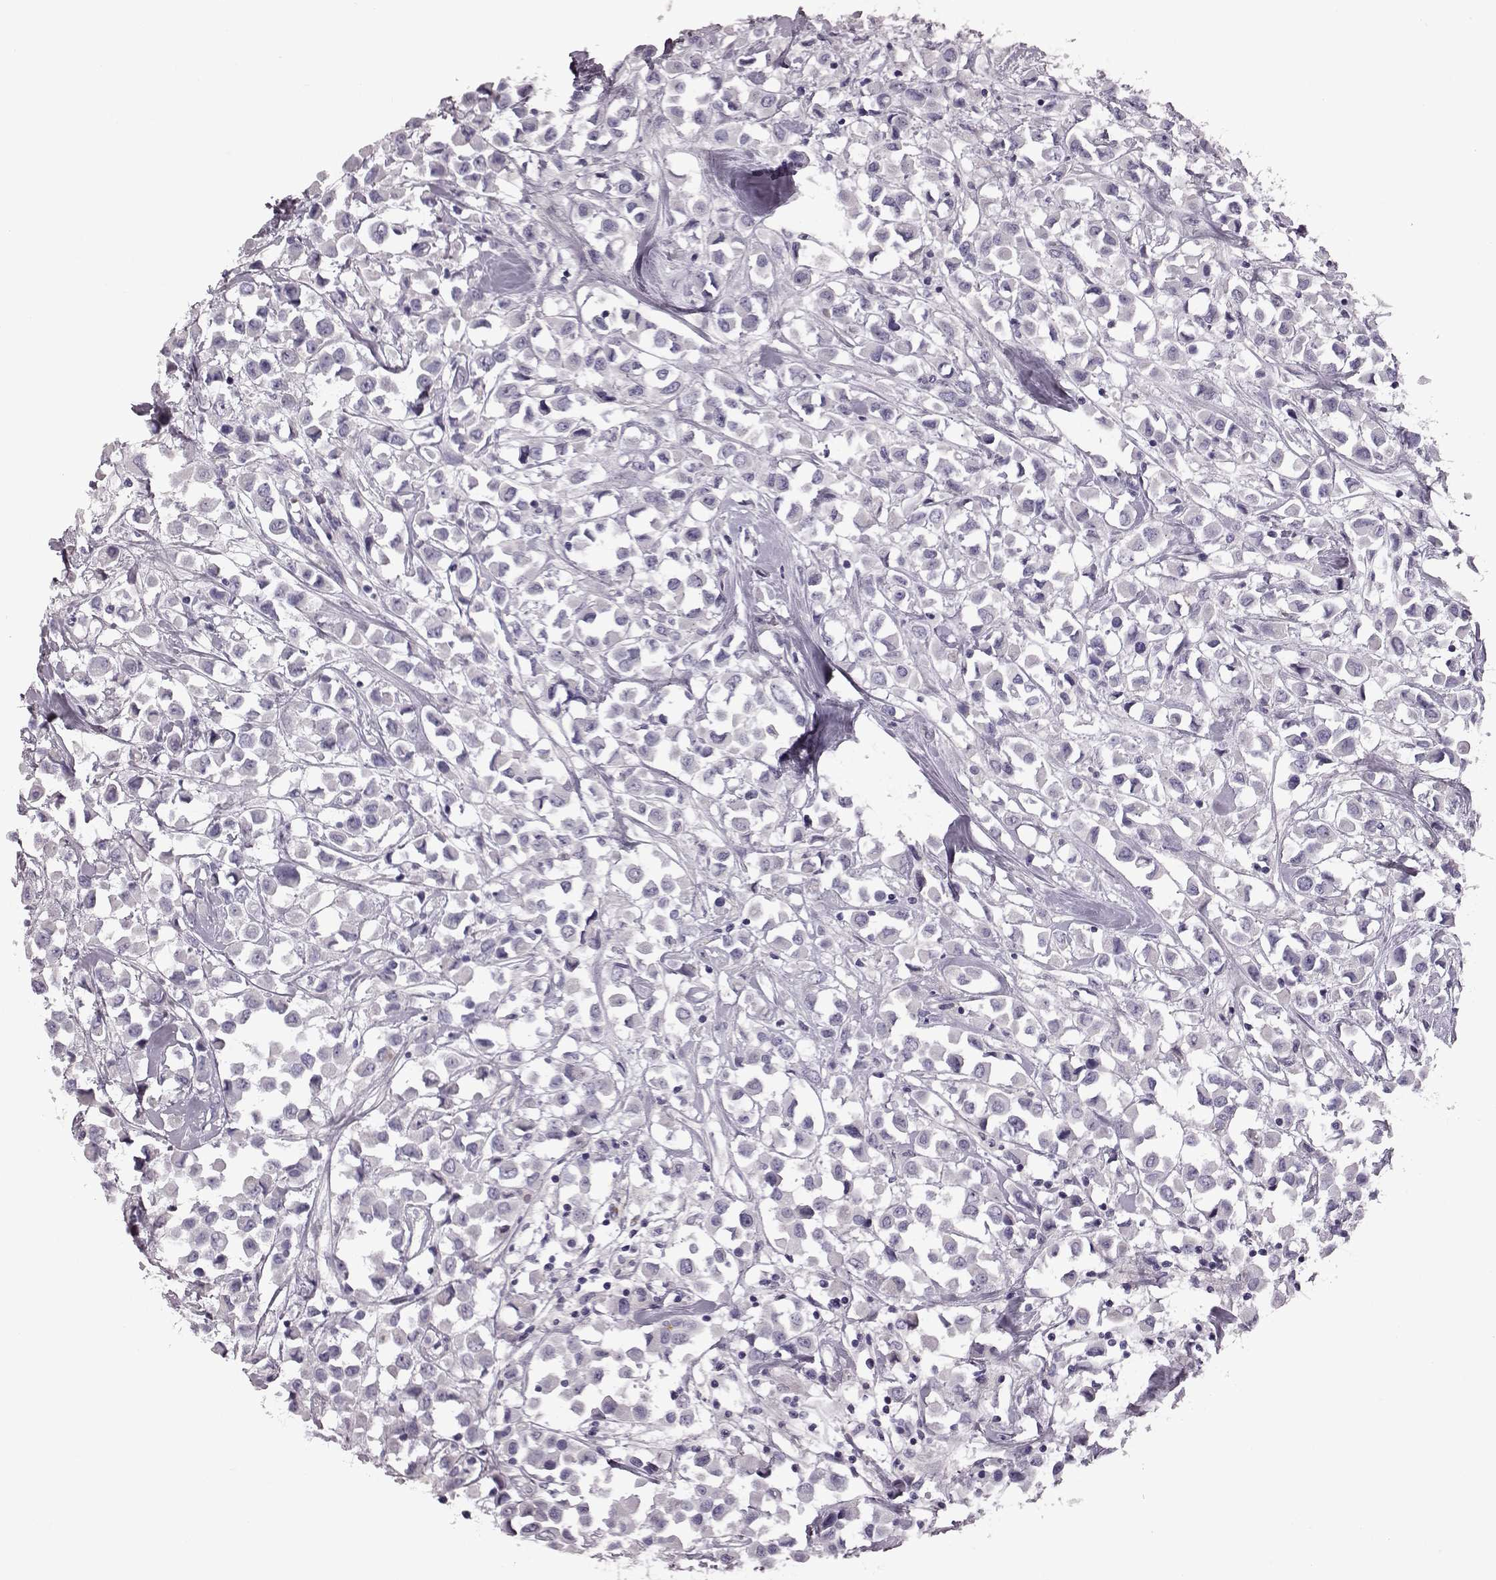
{"staining": {"intensity": "negative", "quantity": "none", "location": "none"}, "tissue": "breast cancer", "cell_type": "Tumor cells", "image_type": "cancer", "snomed": [{"axis": "morphology", "description": "Duct carcinoma"}, {"axis": "topography", "description": "Breast"}], "caption": "IHC image of neoplastic tissue: human breast cancer stained with DAB exhibits no significant protein positivity in tumor cells.", "gene": "SNTG1", "patient": {"sex": "female", "age": 61}}